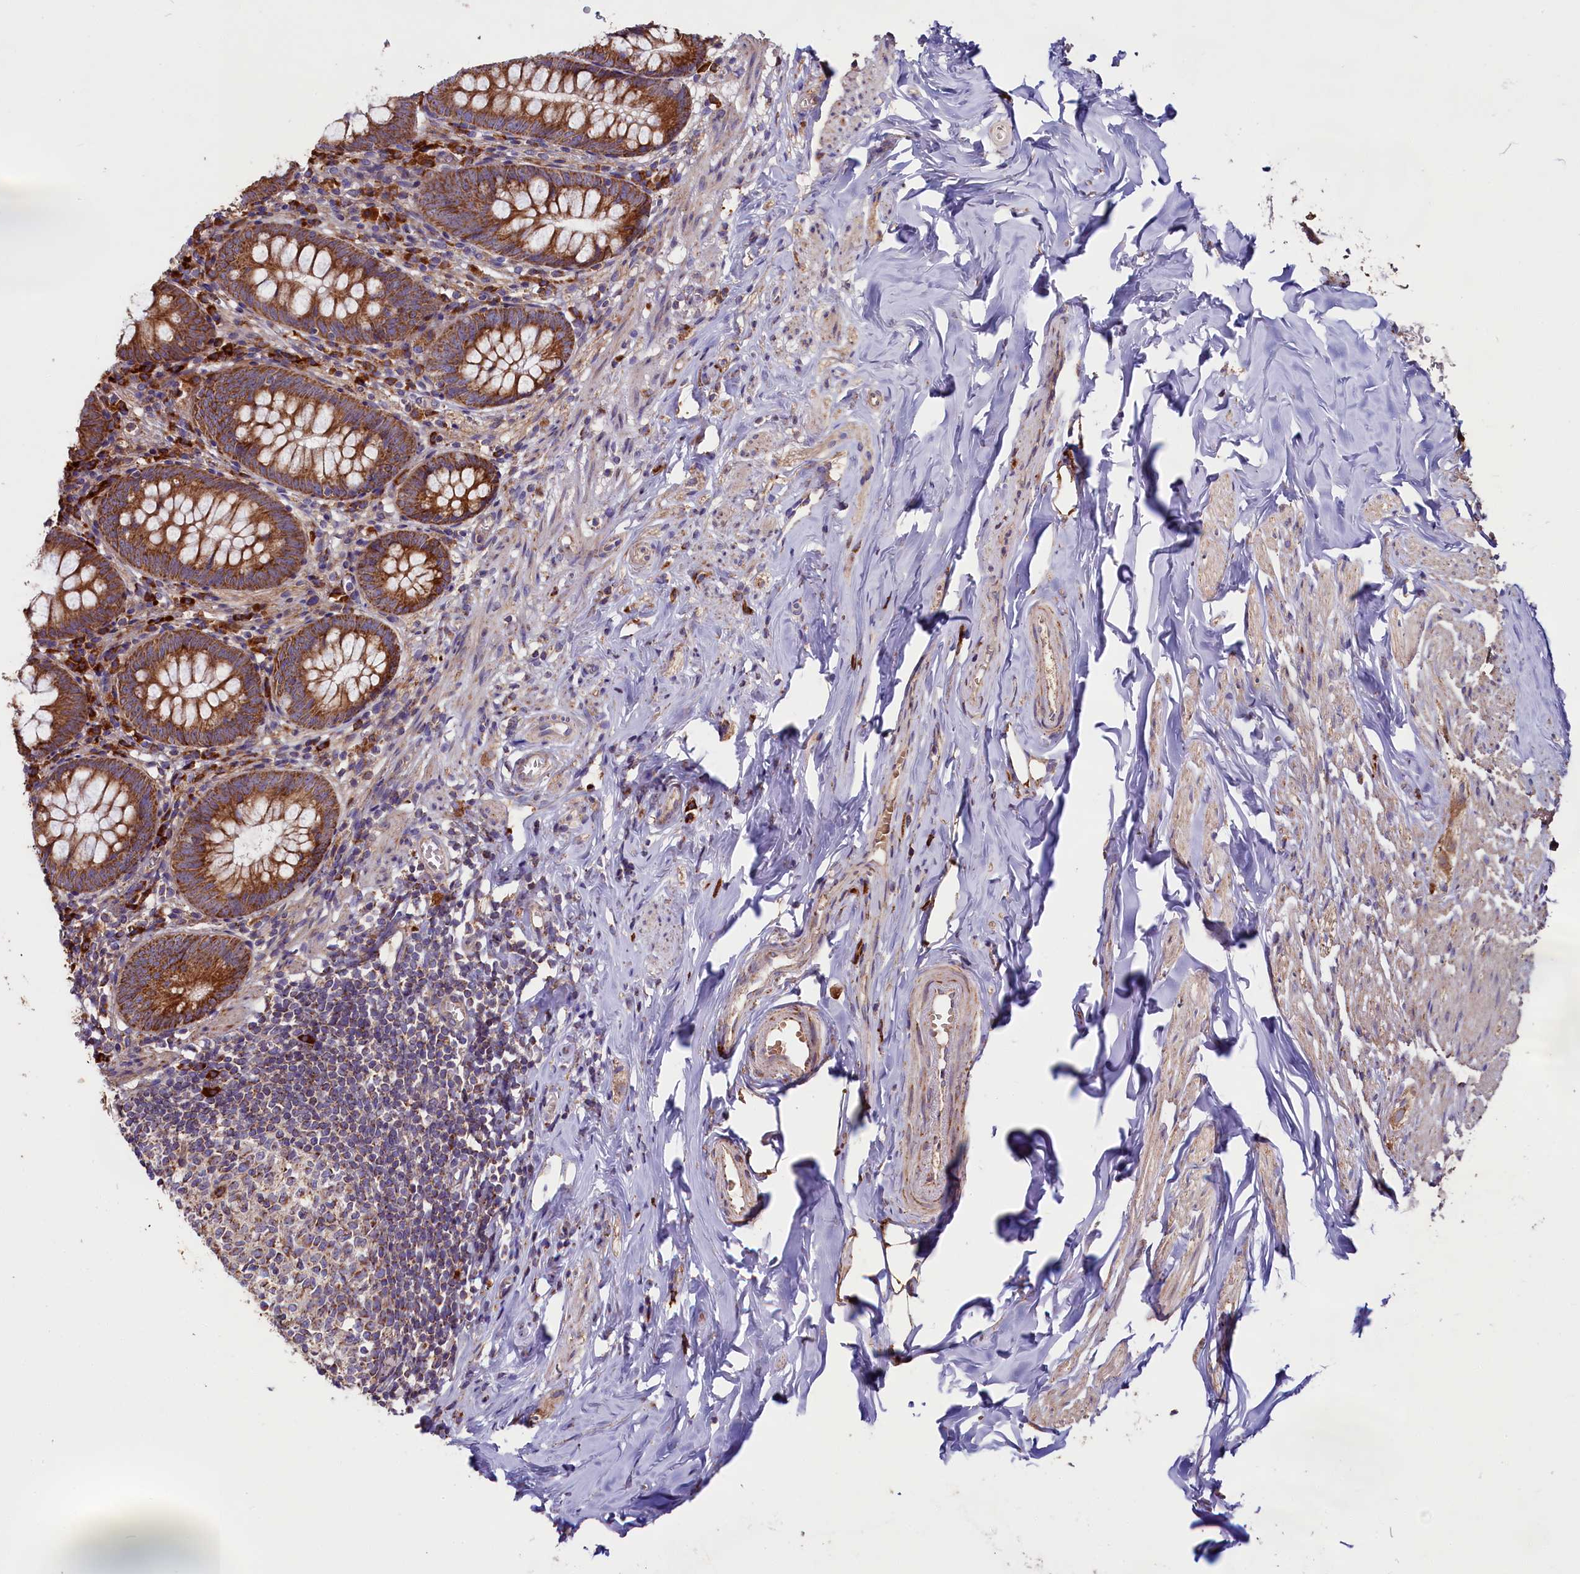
{"staining": {"intensity": "strong", "quantity": ">75%", "location": "cytoplasmic/membranous"}, "tissue": "appendix", "cell_type": "Glandular cells", "image_type": "normal", "snomed": [{"axis": "morphology", "description": "Normal tissue, NOS"}, {"axis": "topography", "description": "Appendix"}], "caption": "This is an image of IHC staining of benign appendix, which shows strong positivity in the cytoplasmic/membranous of glandular cells.", "gene": "ZSWIM1", "patient": {"sex": "female", "age": 51}}